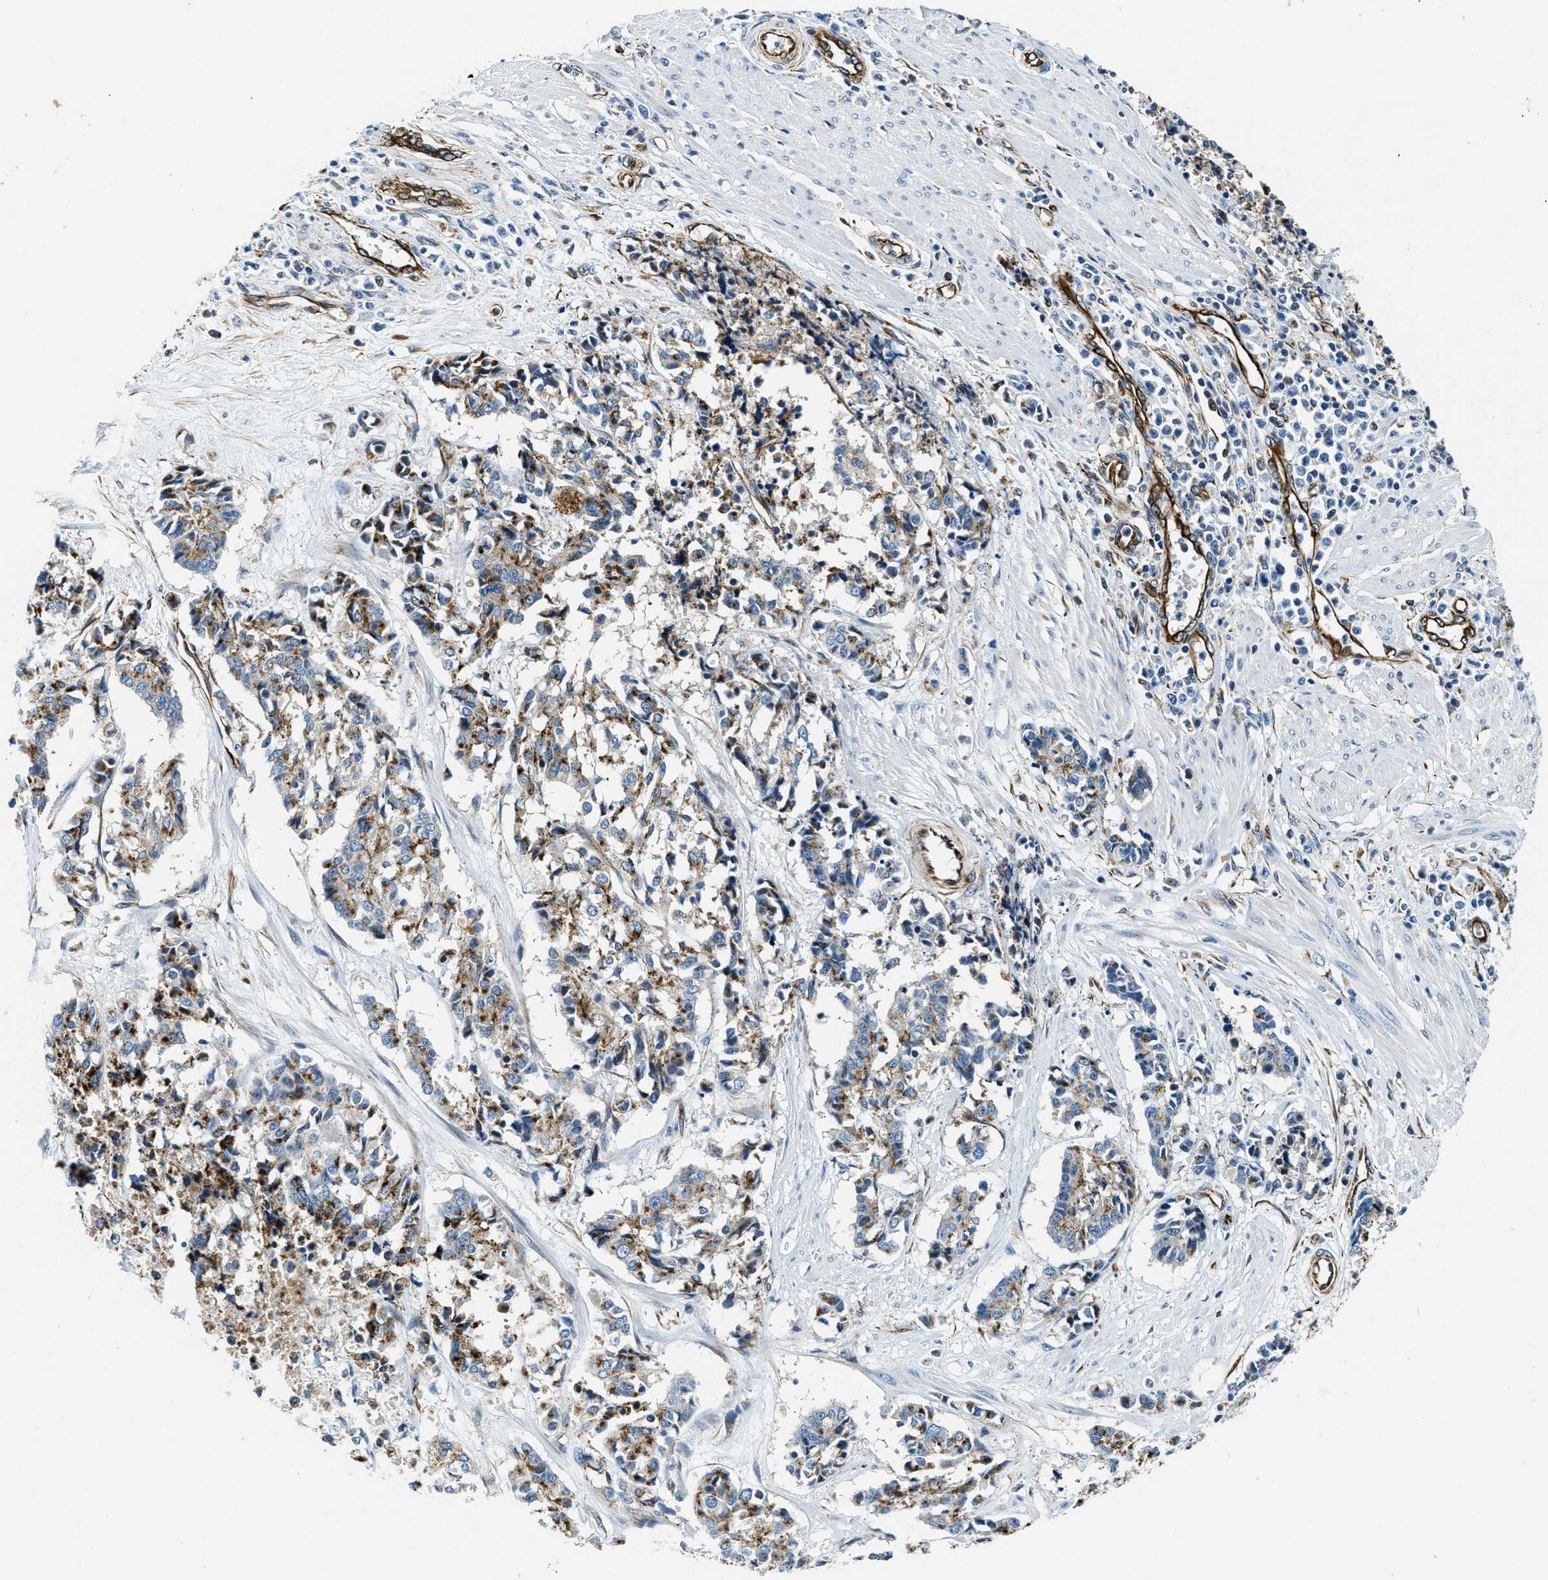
{"staining": {"intensity": "moderate", "quantity": ">75%", "location": "cytoplasmic/membranous"}, "tissue": "cervical cancer", "cell_type": "Tumor cells", "image_type": "cancer", "snomed": [{"axis": "morphology", "description": "Squamous cell carcinoma, NOS"}, {"axis": "topography", "description": "Cervix"}], "caption": "Human cervical squamous cell carcinoma stained with a protein marker shows moderate staining in tumor cells.", "gene": "GNS", "patient": {"sex": "female", "age": 35}}